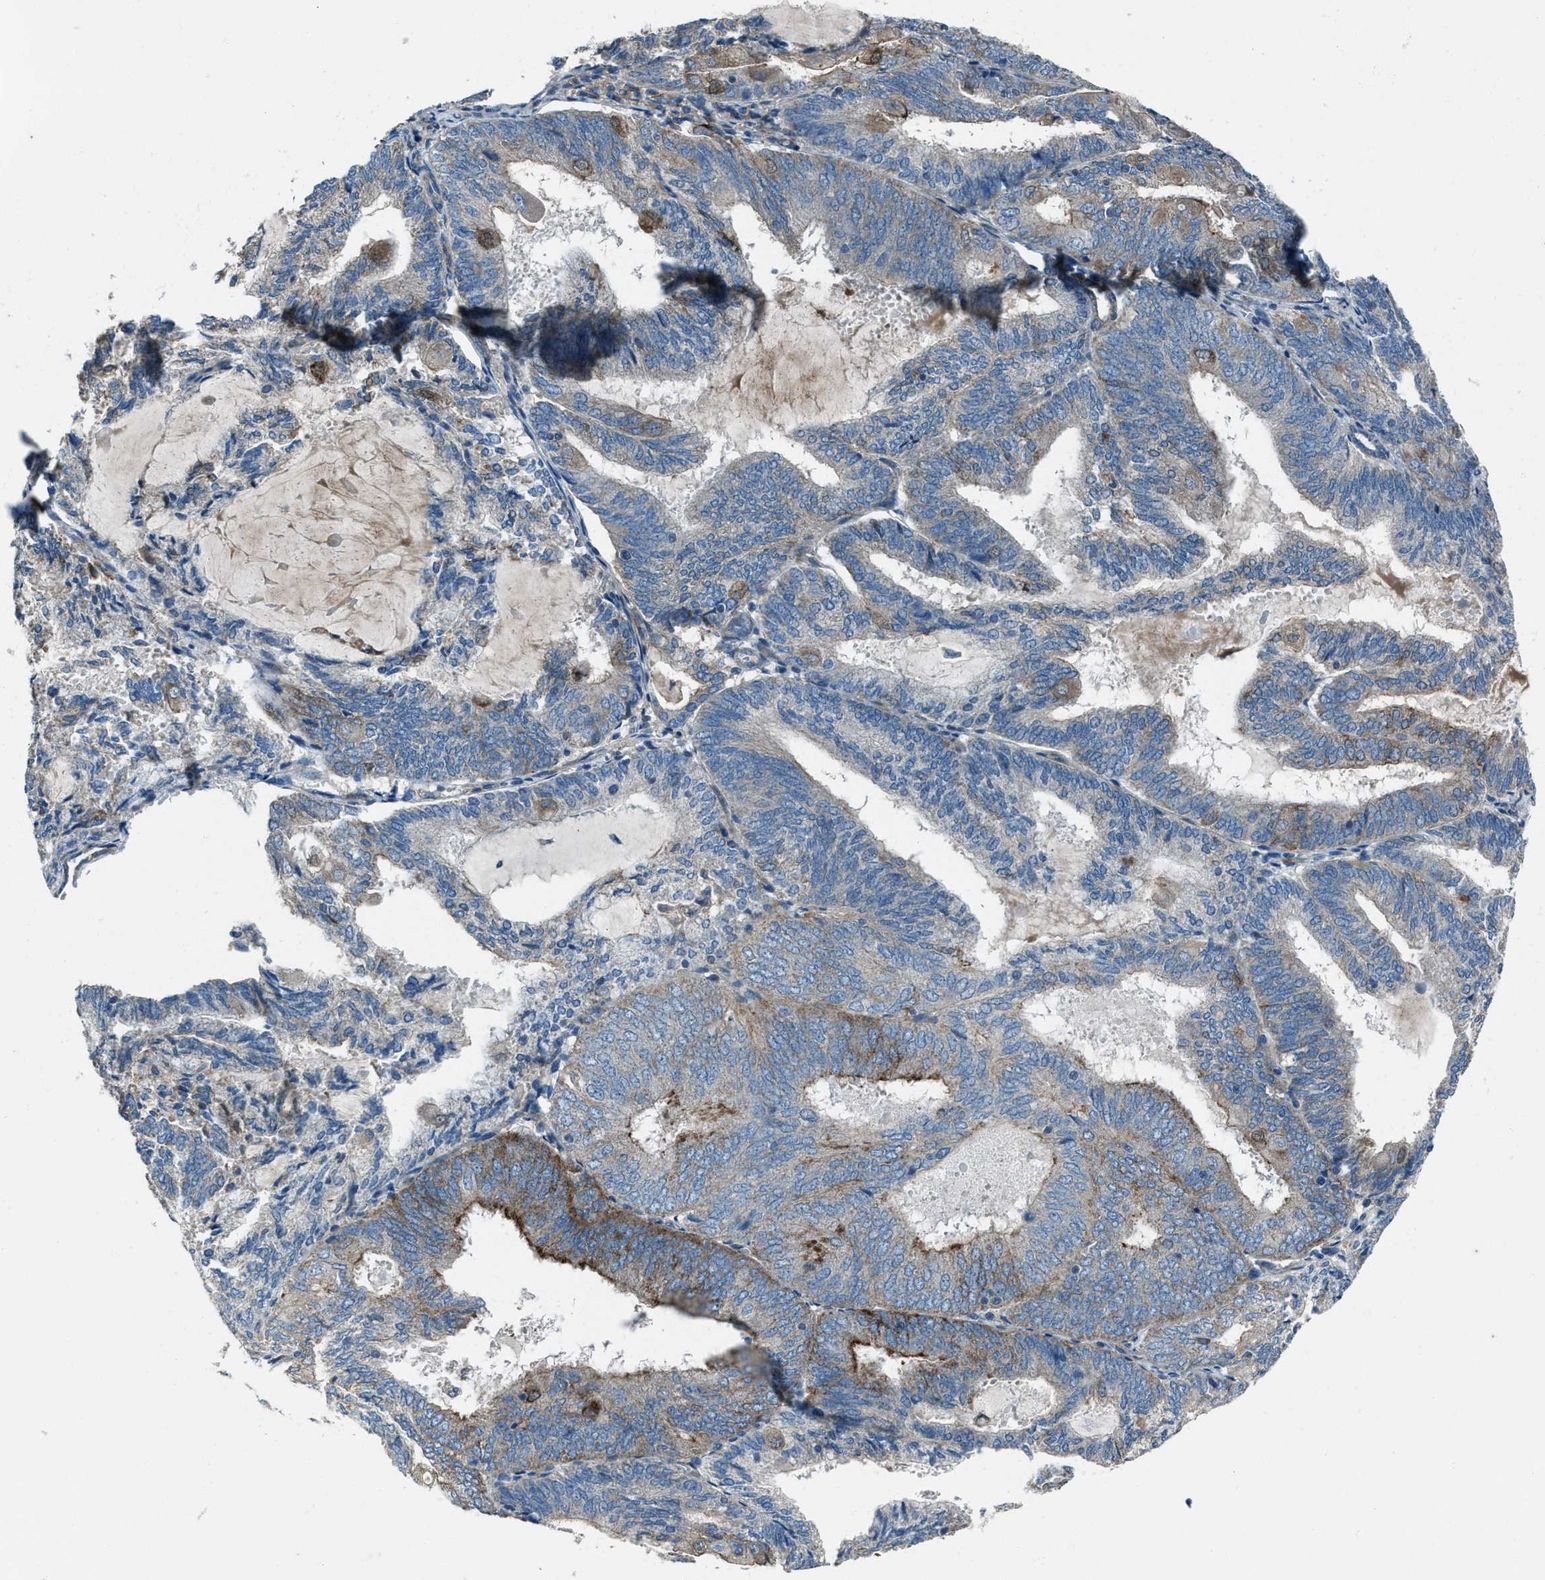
{"staining": {"intensity": "moderate", "quantity": "<25%", "location": "cytoplasmic/membranous"}, "tissue": "endometrial cancer", "cell_type": "Tumor cells", "image_type": "cancer", "snomed": [{"axis": "morphology", "description": "Adenocarcinoma, NOS"}, {"axis": "topography", "description": "Endometrium"}], "caption": "Tumor cells display low levels of moderate cytoplasmic/membranous positivity in about <25% of cells in endometrial adenocarcinoma.", "gene": "SVIL", "patient": {"sex": "female", "age": 81}}